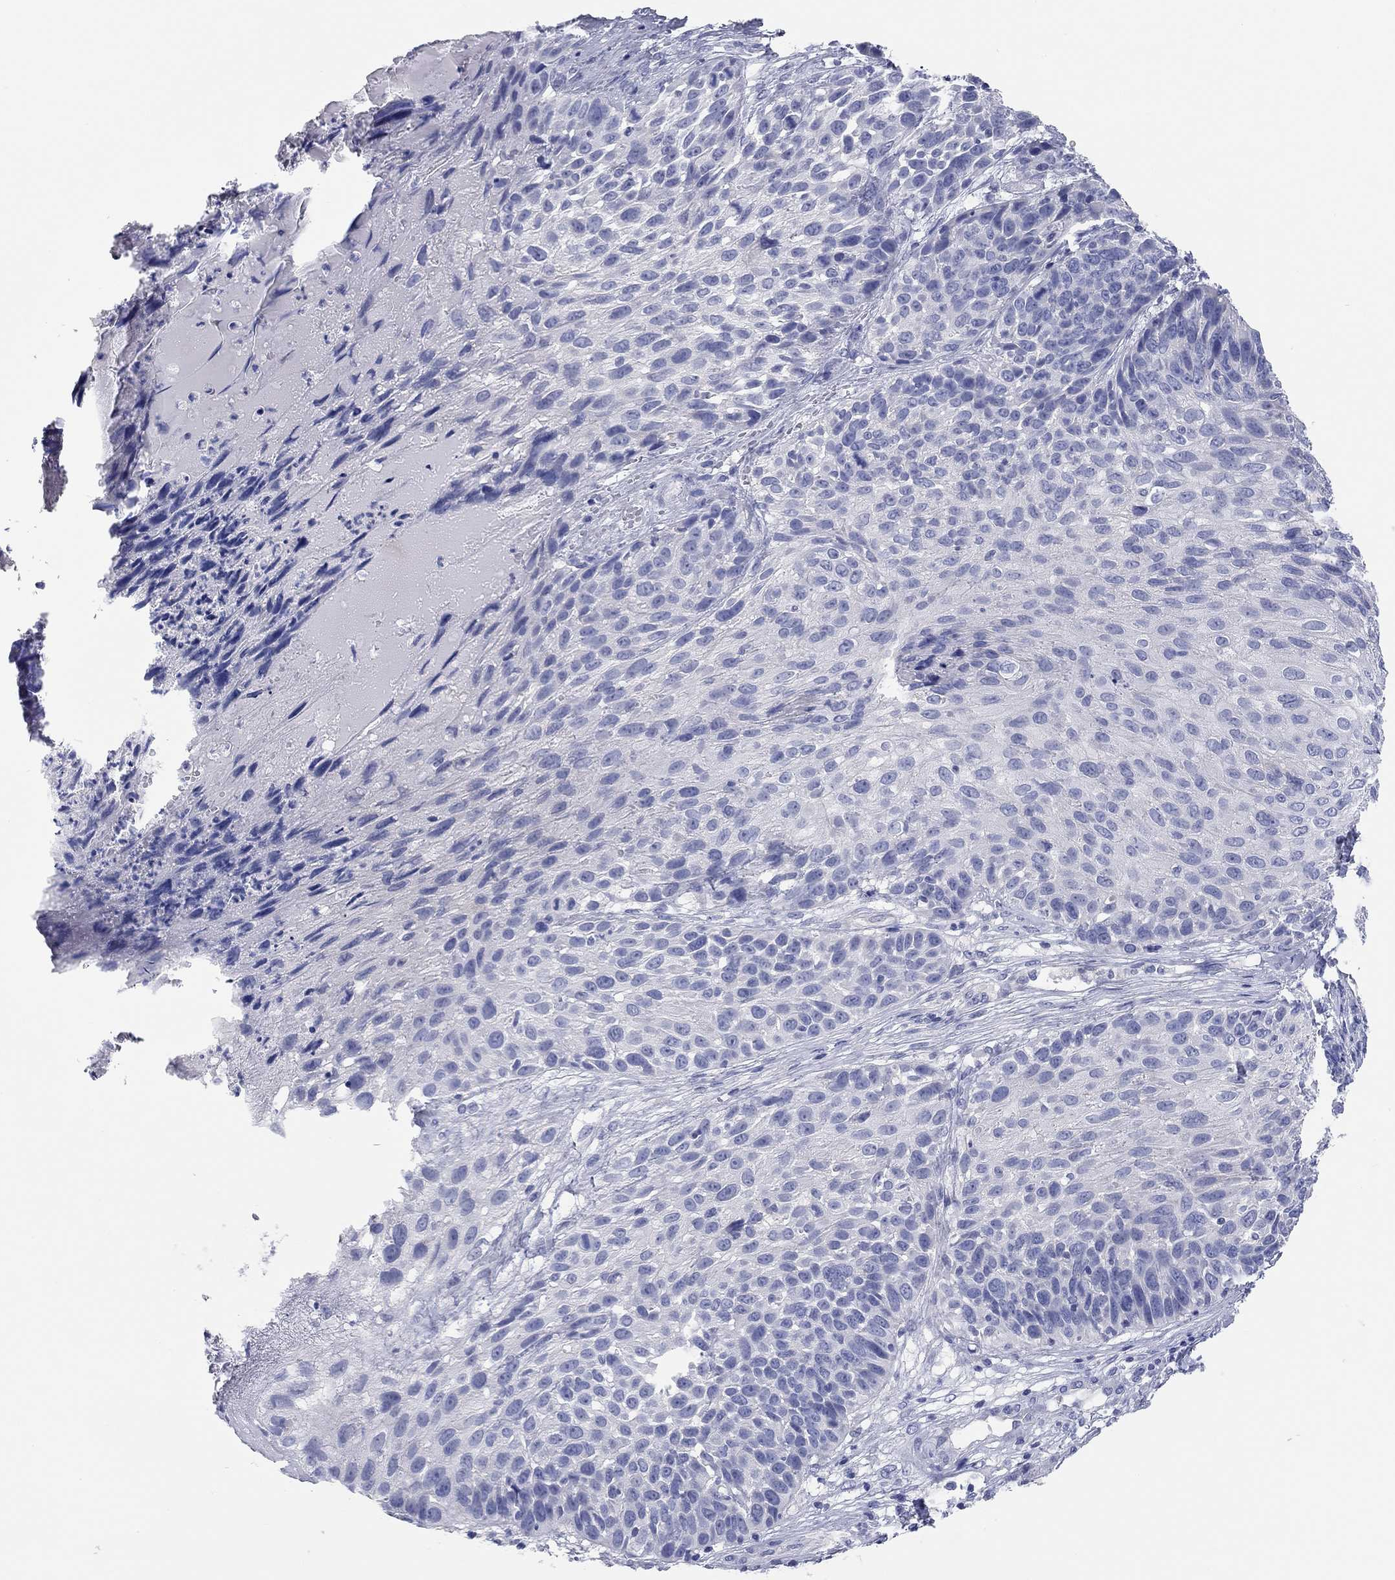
{"staining": {"intensity": "negative", "quantity": "none", "location": "none"}, "tissue": "skin cancer", "cell_type": "Tumor cells", "image_type": "cancer", "snomed": [{"axis": "morphology", "description": "Squamous cell carcinoma, NOS"}, {"axis": "topography", "description": "Skin"}], "caption": "Tumor cells are negative for brown protein staining in skin cancer (squamous cell carcinoma). The staining was performed using DAB (3,3'-diaminobenzidine) to visualize the protein expression in brown, while the nuclei were stained in blue with hematoxylin (Magnification: 20x).", "gene": "TMEM221", "patient": {"sex": "male", "age": 92}}